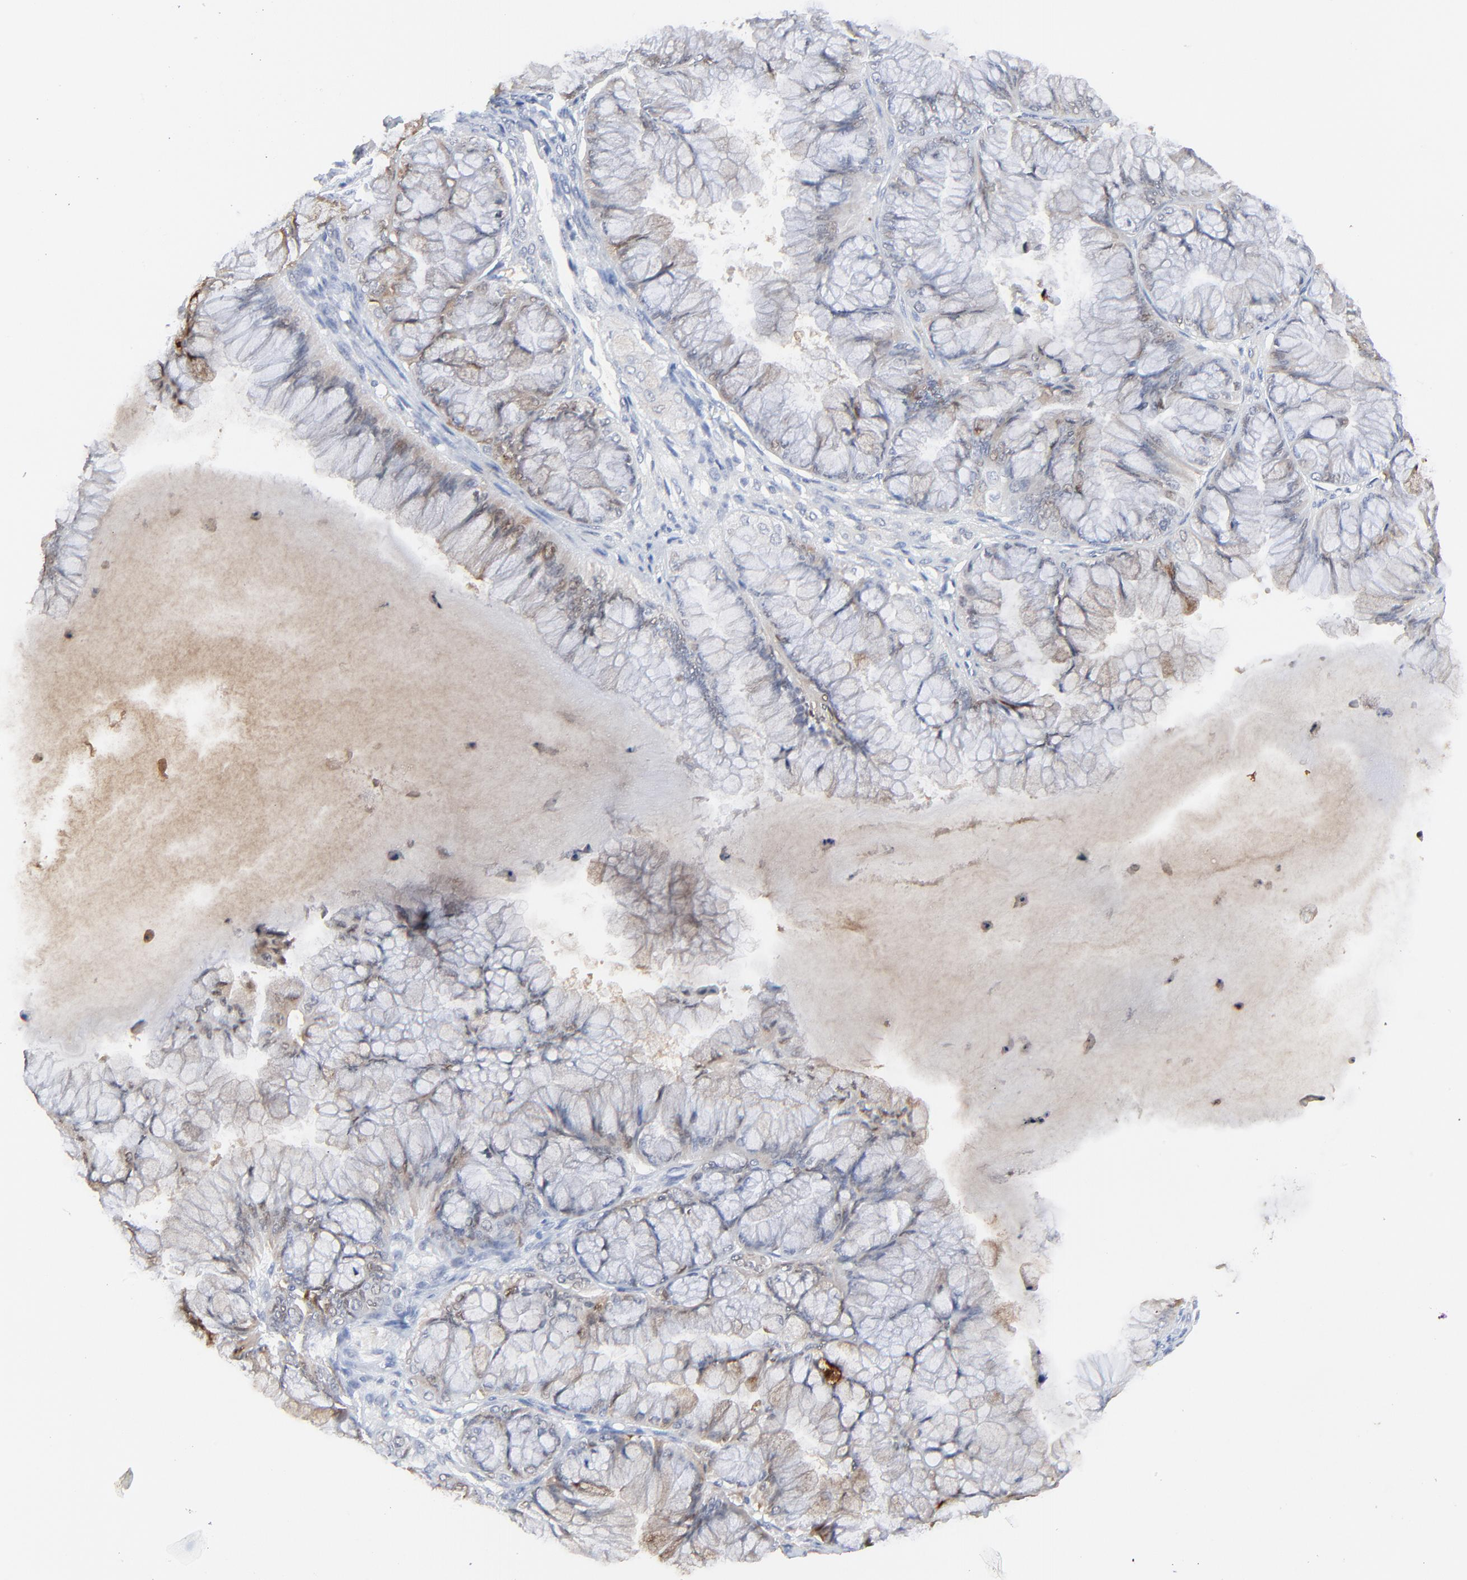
{"staining": {"intensity": "weak", "quantity": "<25%", "location": "cytoplasmic/membranous"}, "tissue": "ovarian cancer", "cell_type": "Tumor cells", "image_type": "cancer", "snomed": [{"axis": "morphology", "description": "Cystadenocarcinoma, mucinous, NOS"}, {"axis": "topography", "description": "Ovary"}], "caption": "Immunohistochemistry histopathology image of human ovarian mucinous cystadenocarcinoma stained for a protein (brown), which exhibits no staining in tumor cells. (Brightfield microscopy of DAB immunohistochemistry at high magnification).", "gene": "LCN2", "patient": {"sex": "female", "age": 63}}